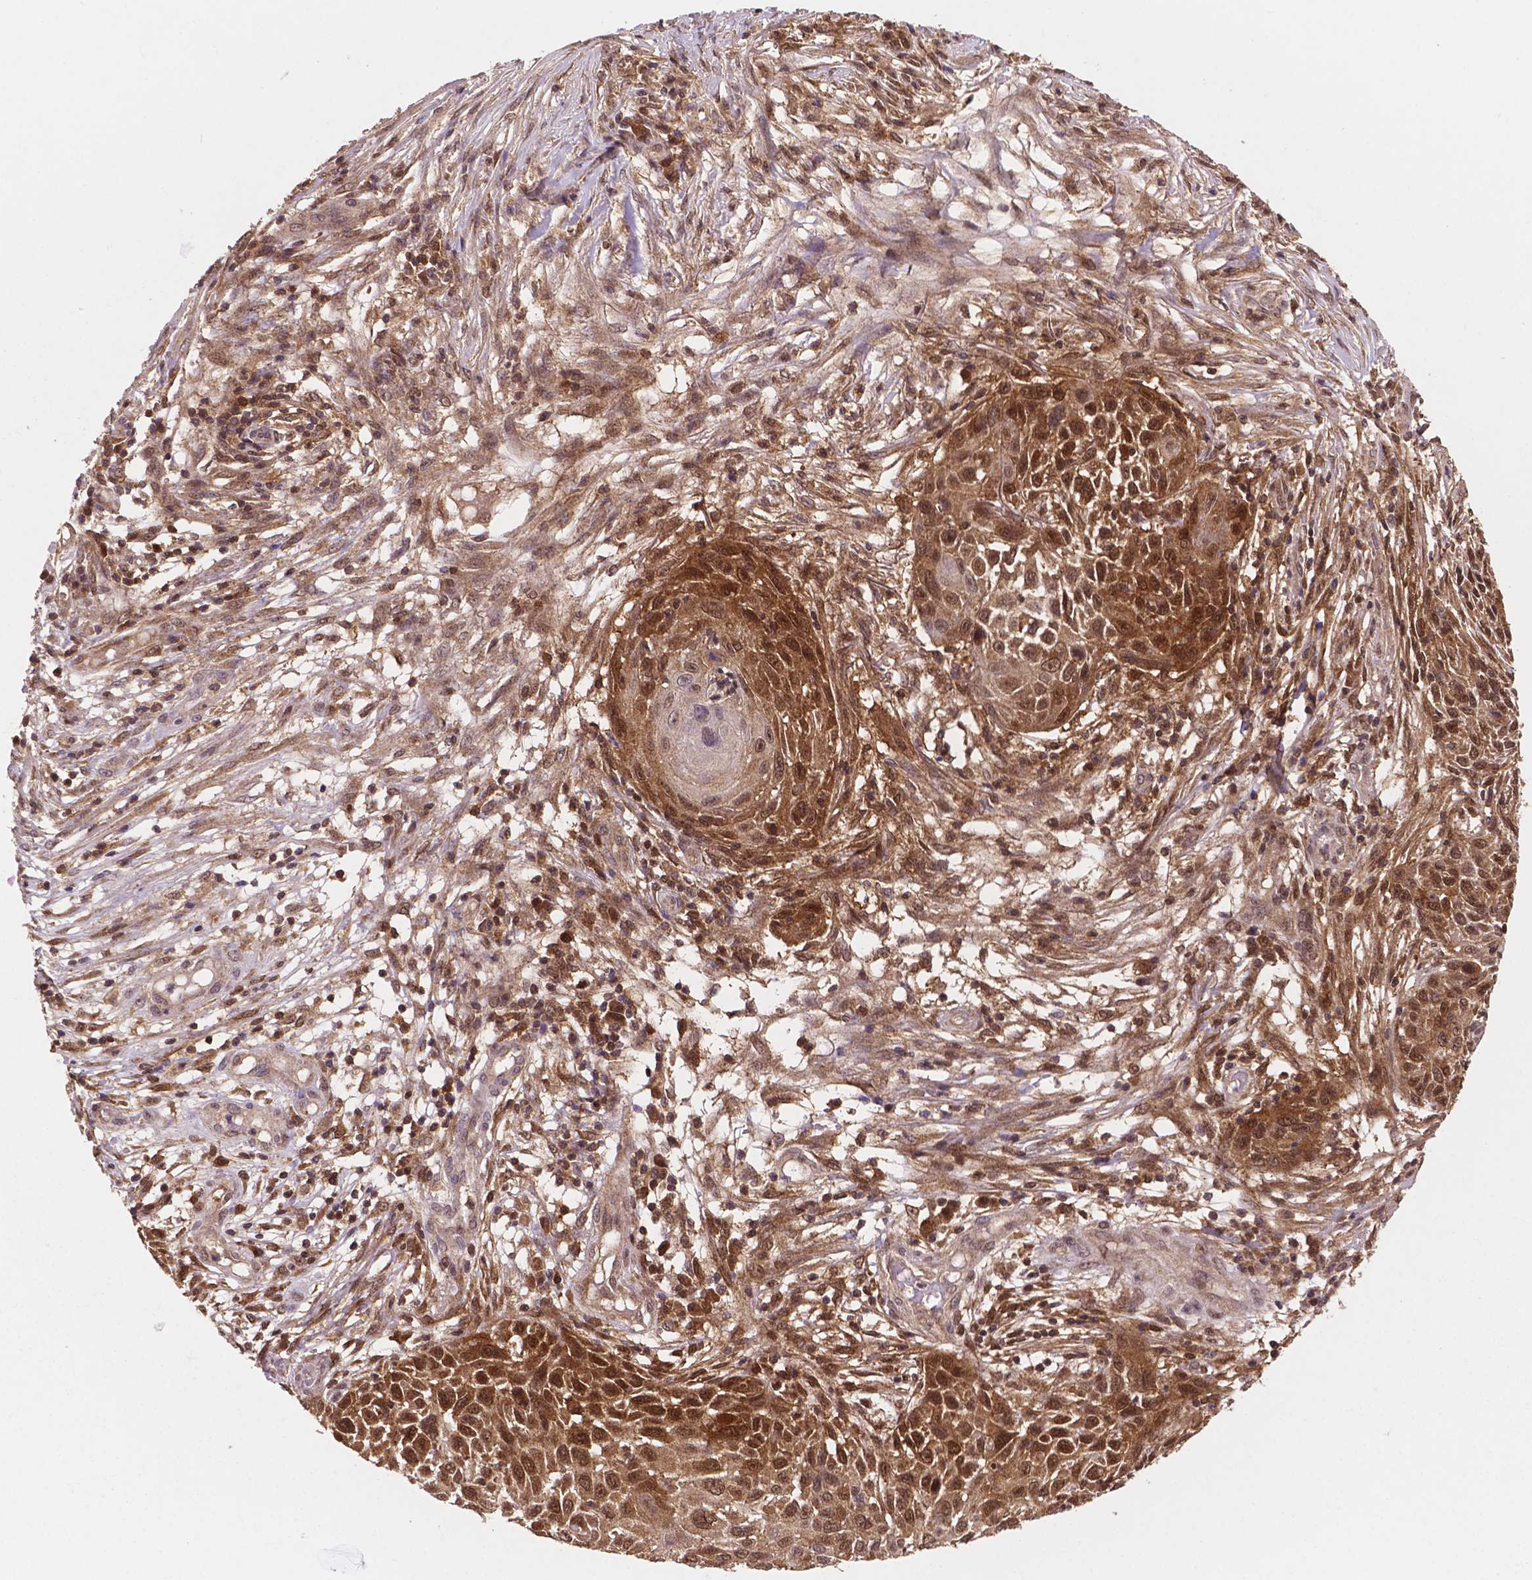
{"staining": {"intensity": "strong", "quantity": "25%-75%", "location": "cytoplasmic/membranous,nuclear"}, "tissue": "skin cancer", "cell_type": "Tumor cells", "image_type": "cancer", "snomed": [{"axis": "morphology", "description": "Squamous cell carcinoma, NOS"}, {"axis": "topography", "description": "Skin"}], "caption": "The micrograph displays immunohistochemical staining of squamous cell carcinoma (skin). There is strong cytoplasmic/membranous and nuclear positivity is appreciated in about 25%-75% of tumor cells.", "gene": "UBE2L6", "patient": {"sex": "male", "age": 92}}